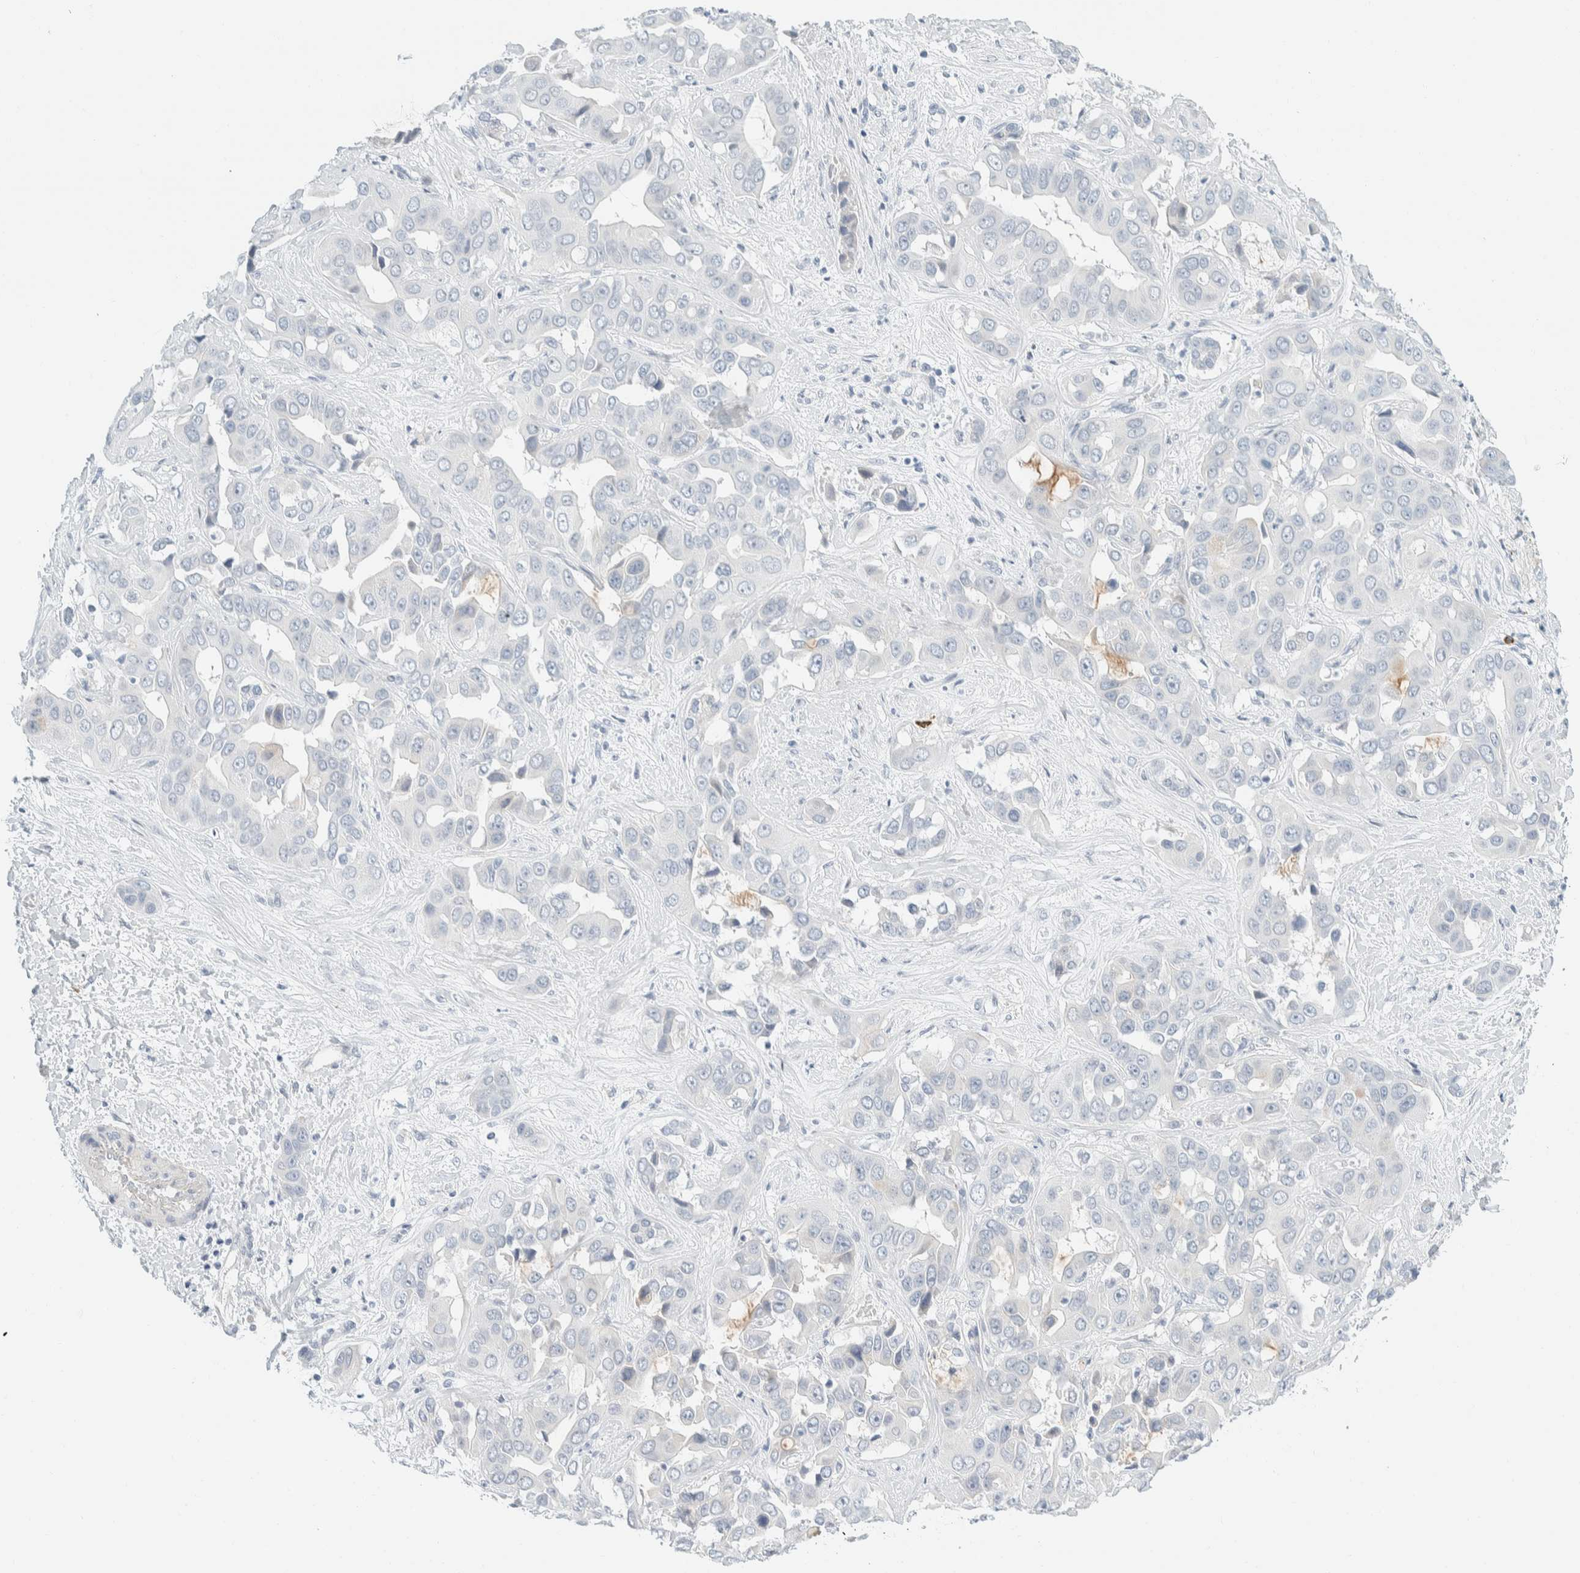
{"staining": {"intensity": "negative", "quantity": "none", "location": "none"}, "tissue": "liver cancer", "cell_type": "Tumor cells", "image_type": "cancer", "snomed": [{"axis": "morphology", "description": "Cholangiocarcinoma"}, {"axis": "topography", "description": "Liver"}], "caption": "This histopathology image is of cholangiocarcinoma (liver) stained with immunohistochemistry (IHC) to label a protein in brown with the nuclei are counter-stained blue. There is no staining in tumor cells.", "gene": "ARHGAP27", "patient": {"sex": "female", "age": 52}}